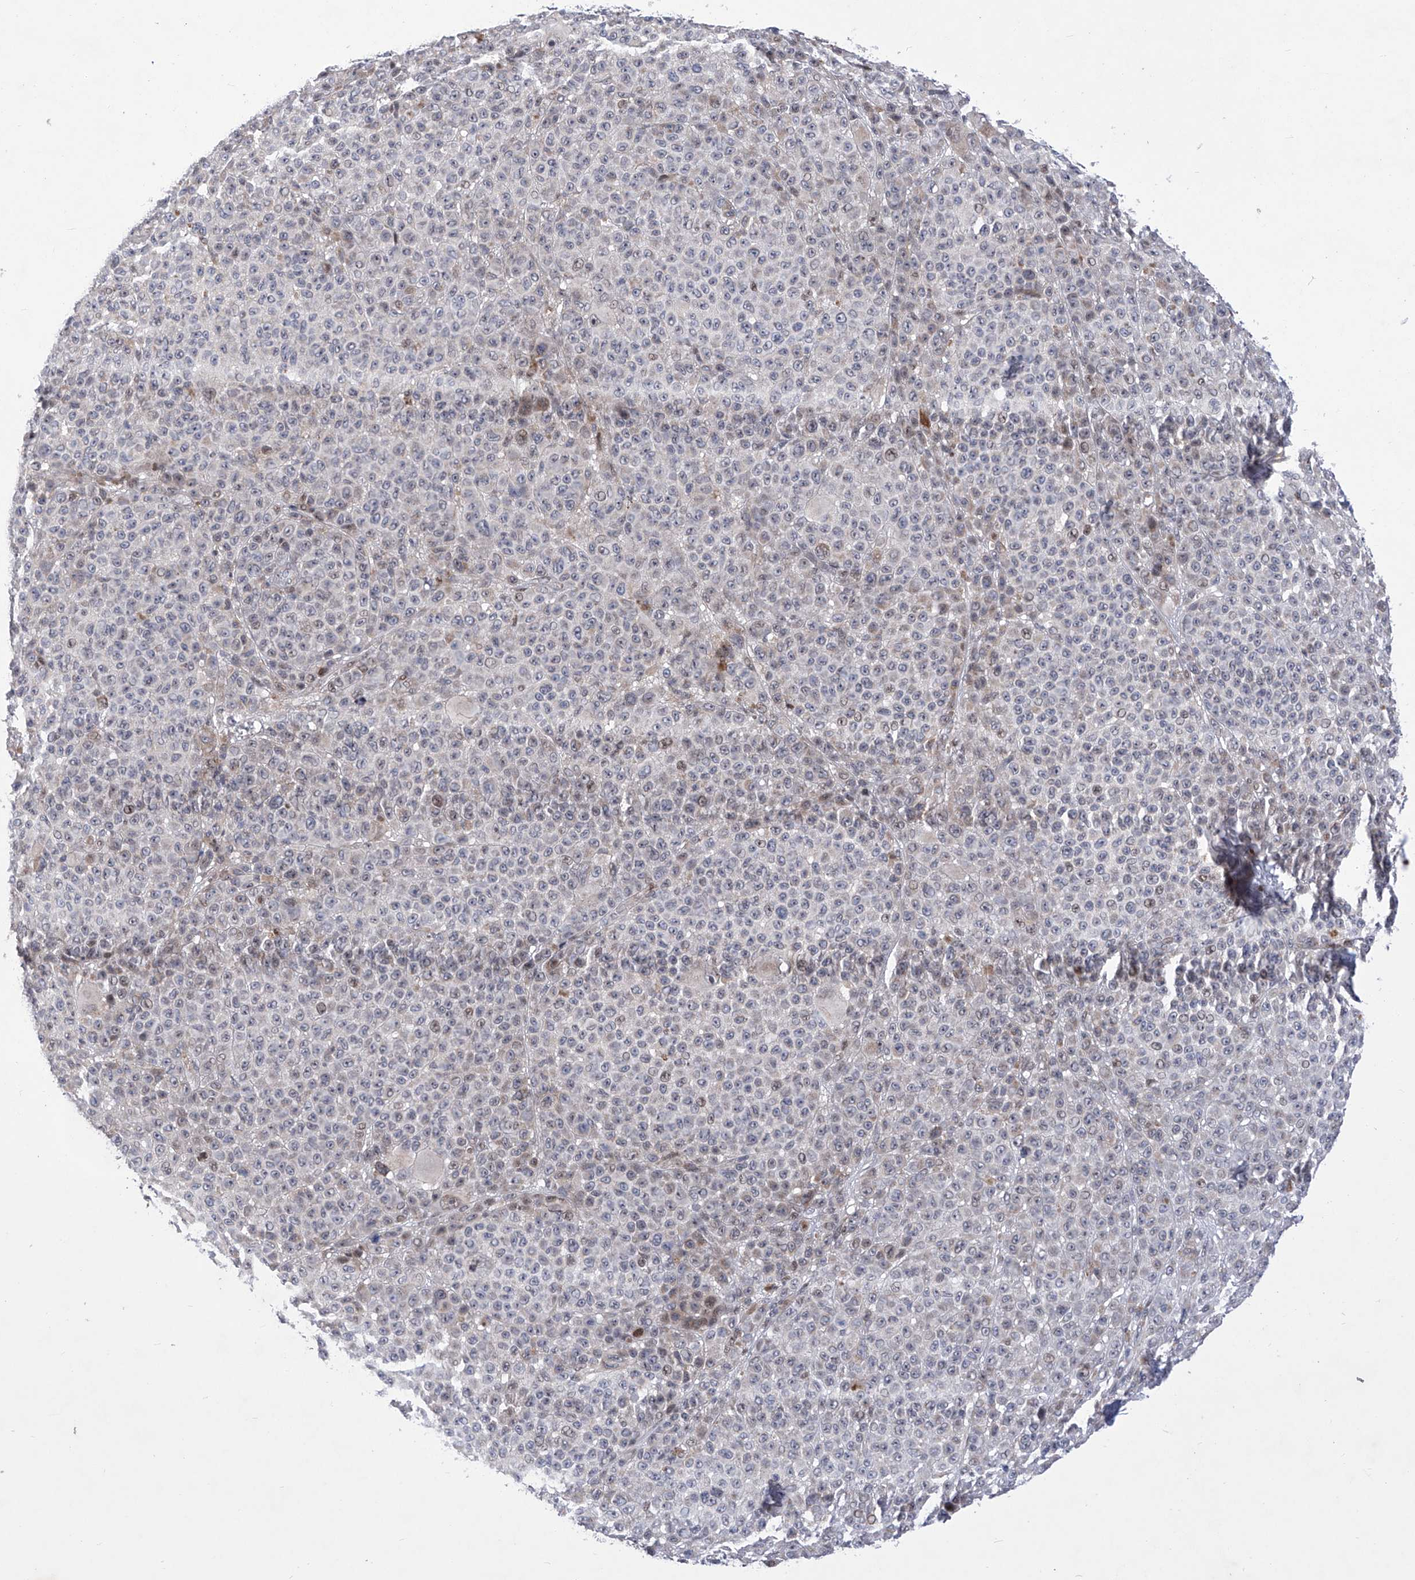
{"staining": {"intensity": "weak", "quantity": "<25%", "location": "nuclear"}, "tissue": "melanoma", "cell_type": "Tumor cells", "image_type": "cancer", "snomed": [{"axis": "morphology", "description": "Malignant melanoma, NOS"}, {"axis": "topography", "description": "Skin"}], "caption": "Tumor cells are negative for protein expression in human melanoma.", "gene": "NUFIP1", "patient": {"sex": "female", "age": 94}}